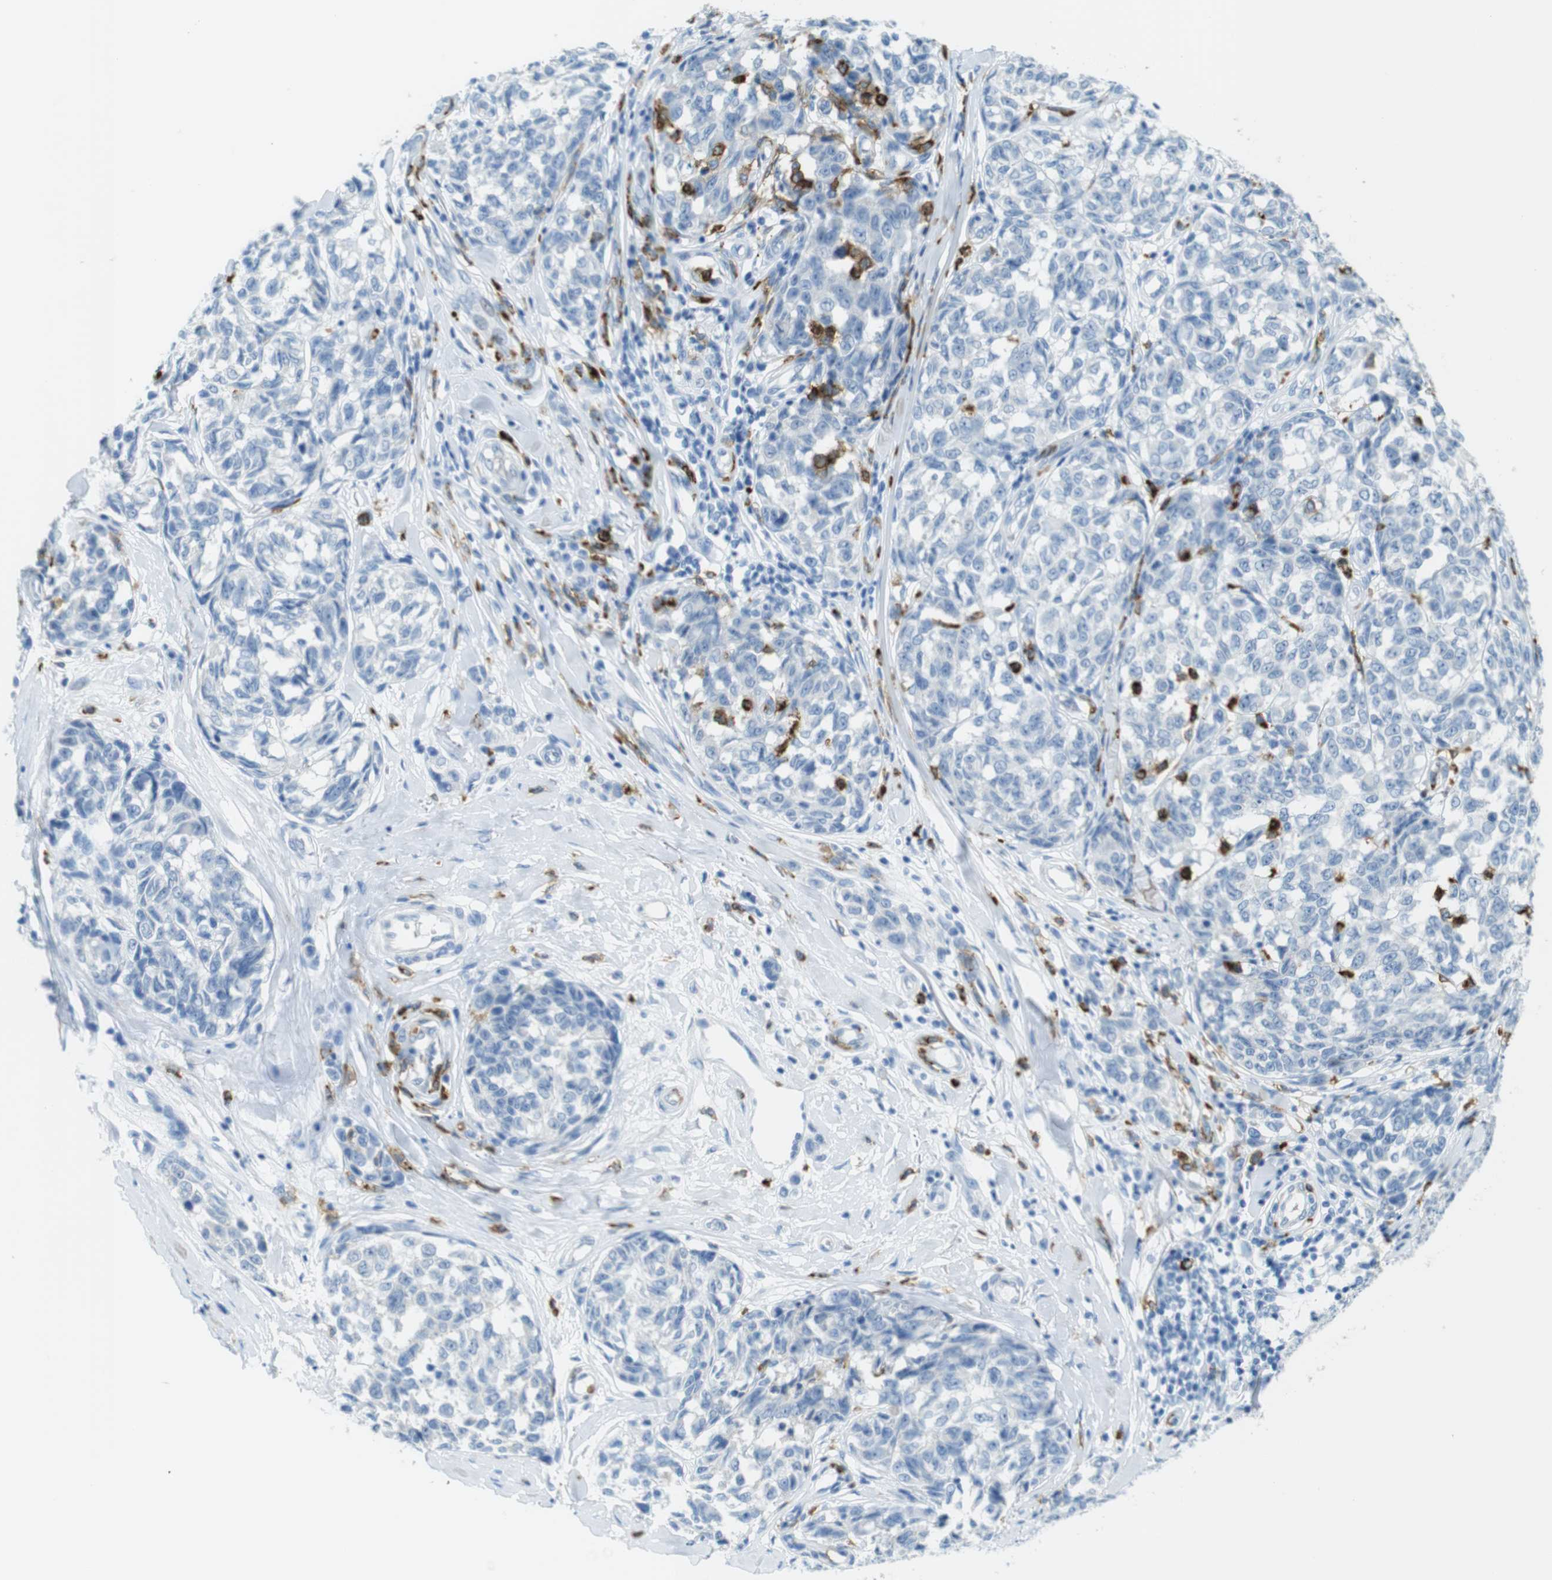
{"staining": {"intensity": "negative", "quantity": "none", "location": "none"}, "tissue": "melanoma", "cell_type": "Tumor cells", "image_type": "cancer", "snomed": [{"axis": "morphology", "description": "Malignant melanoma, NOS"}, {"axis": "topography", "description": "Skin"}], "caption": "The immunohistochemistry (IHC) image has no significant expression in tumor cells of malignant melanoma tissue.", "gene": "MCEMP1", "patient": {"sex": "female", "age": 64}}